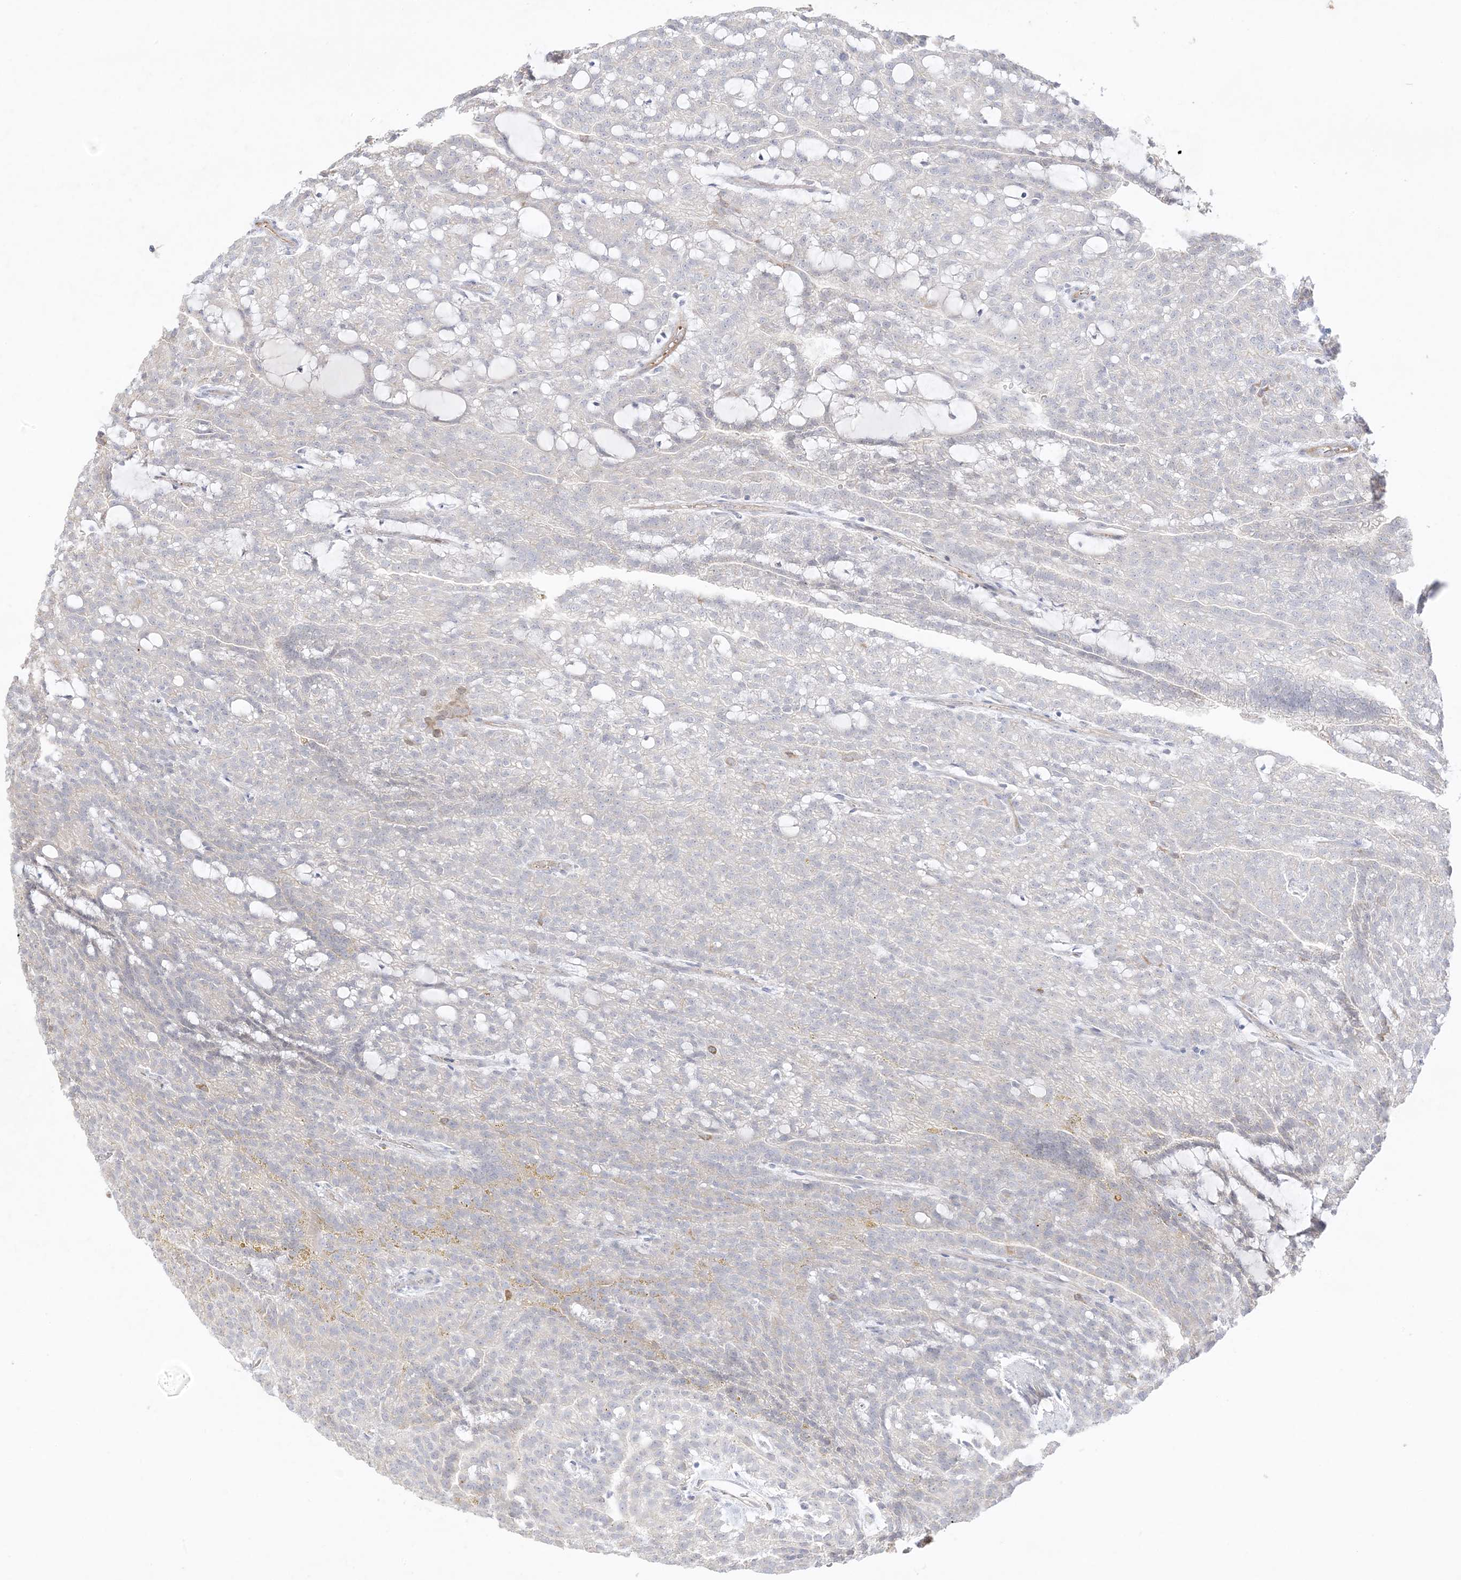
{"staining": {"intensity": "negative", "quantity": "none", "location": "none"}, "tissue": "renal cancer", "cell_type": "Tumor cells", "image_type": "cancer", "snomed": [{"axis": "morphology", "description": "Adenocarcinoma, NOS"}, {"axis": "topography", "description": "Kidney"}], "caption": "Immunohistochemistry micrograph of neoplastic tissue: renal cancer (adenocarcinoma) stained with DAB (3,3'-diaminobenzidine) reveals no significant protein positivity in tumor cells. (DAB IHC, high magnification).", "gene": "TRANK1", "patient": {"sex": "male", "age": 63}}